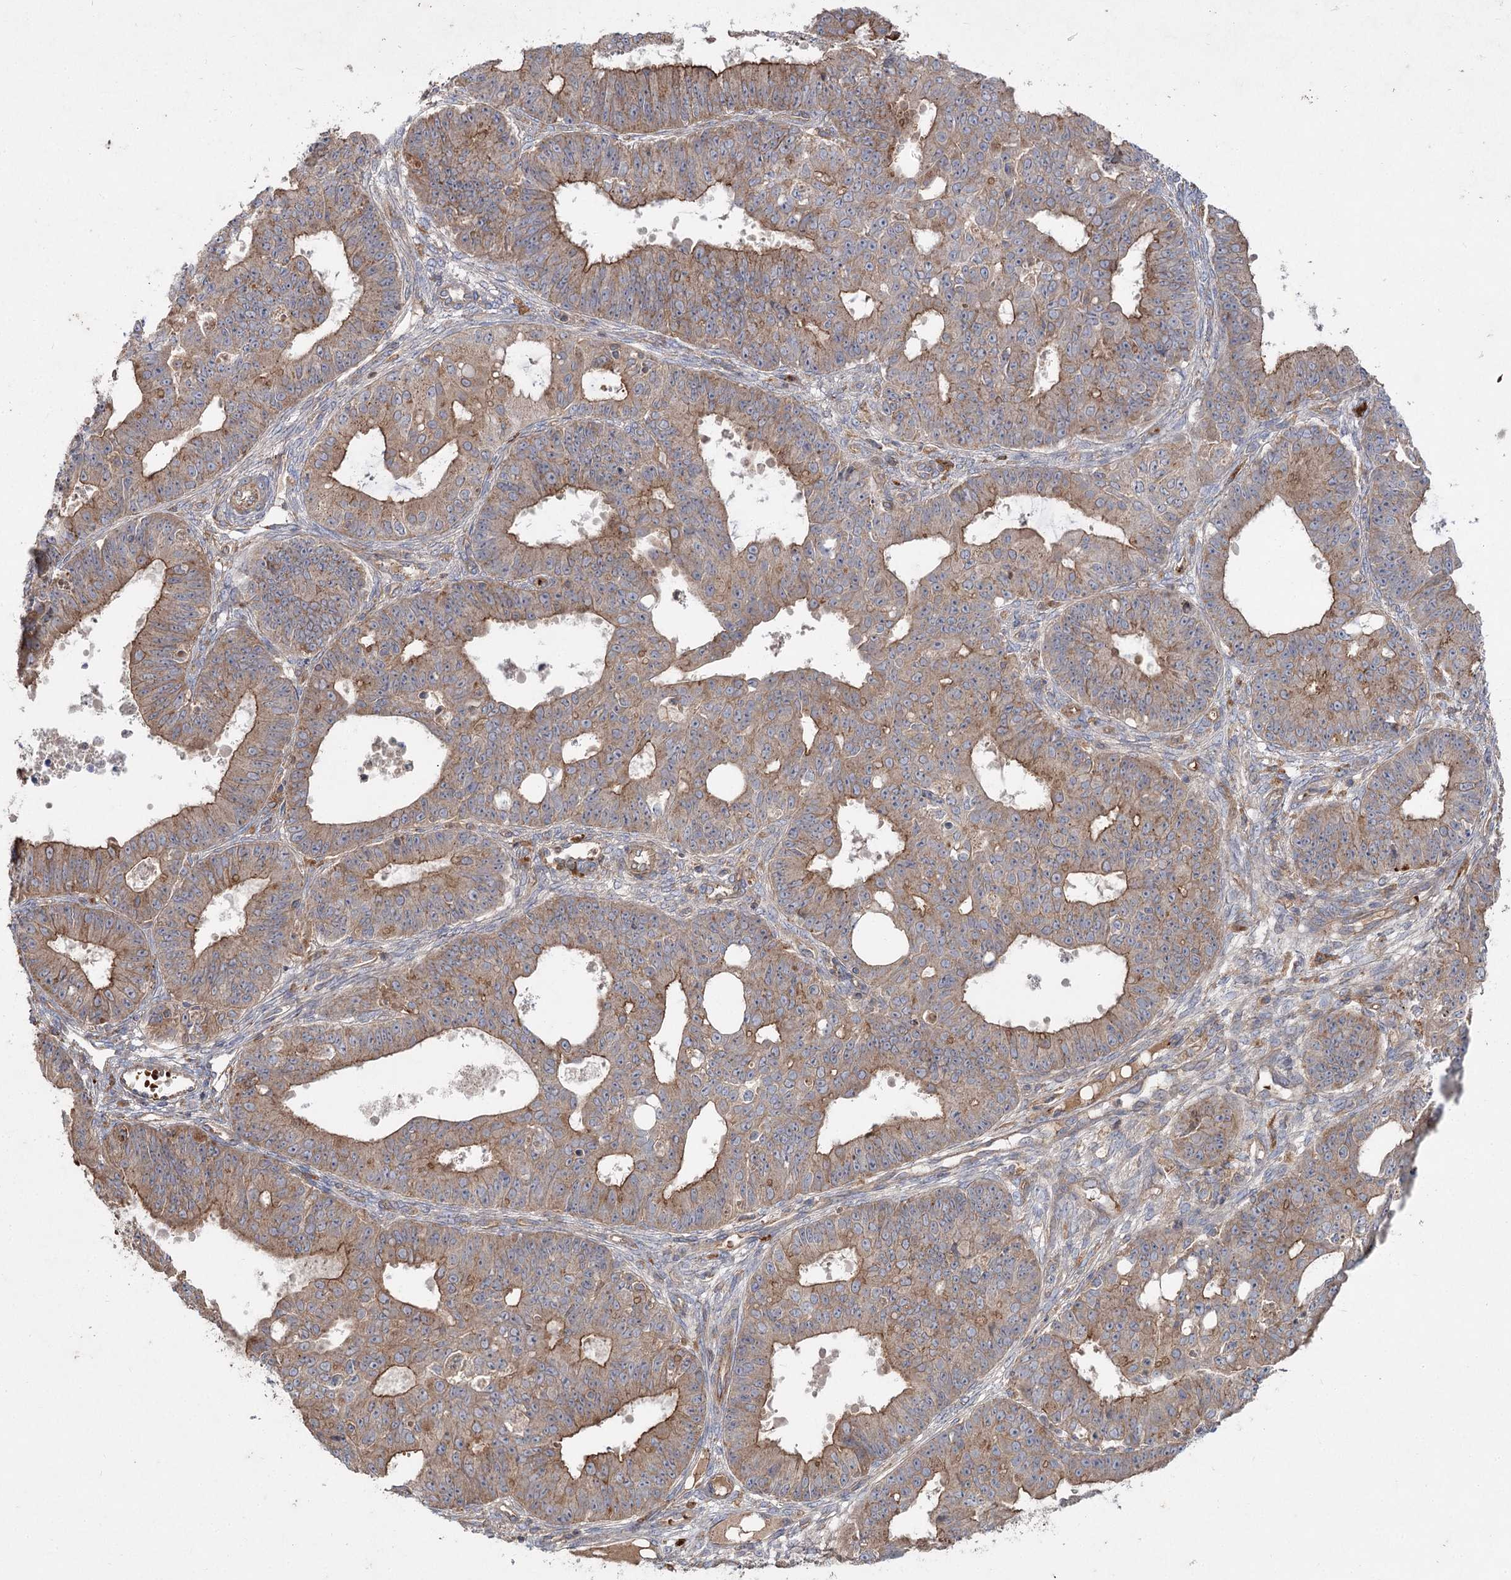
{"staining": {"intensity": "moderate", "quantity": ">75%", "location": "cytoplasmic/membranous"}, "tissue": "ovarian cancer", "cell_type": "Tumor cells", "image_type": "cancer", "snomed": [{"axis": "morphology", "description": "Carcinoma, endometroid"}, {"axis": "topography", "description": "Appendix"}, {"axis": "topography", "description": "Ovary"}], "caption": "Protein expression analysis of ovarian cancer exhibits moderate cytoplasmic/membranous expression in about >75% of tumor cells.", "gene": "KIAA0825", "patient": {"sex": "female", "age": 42}}